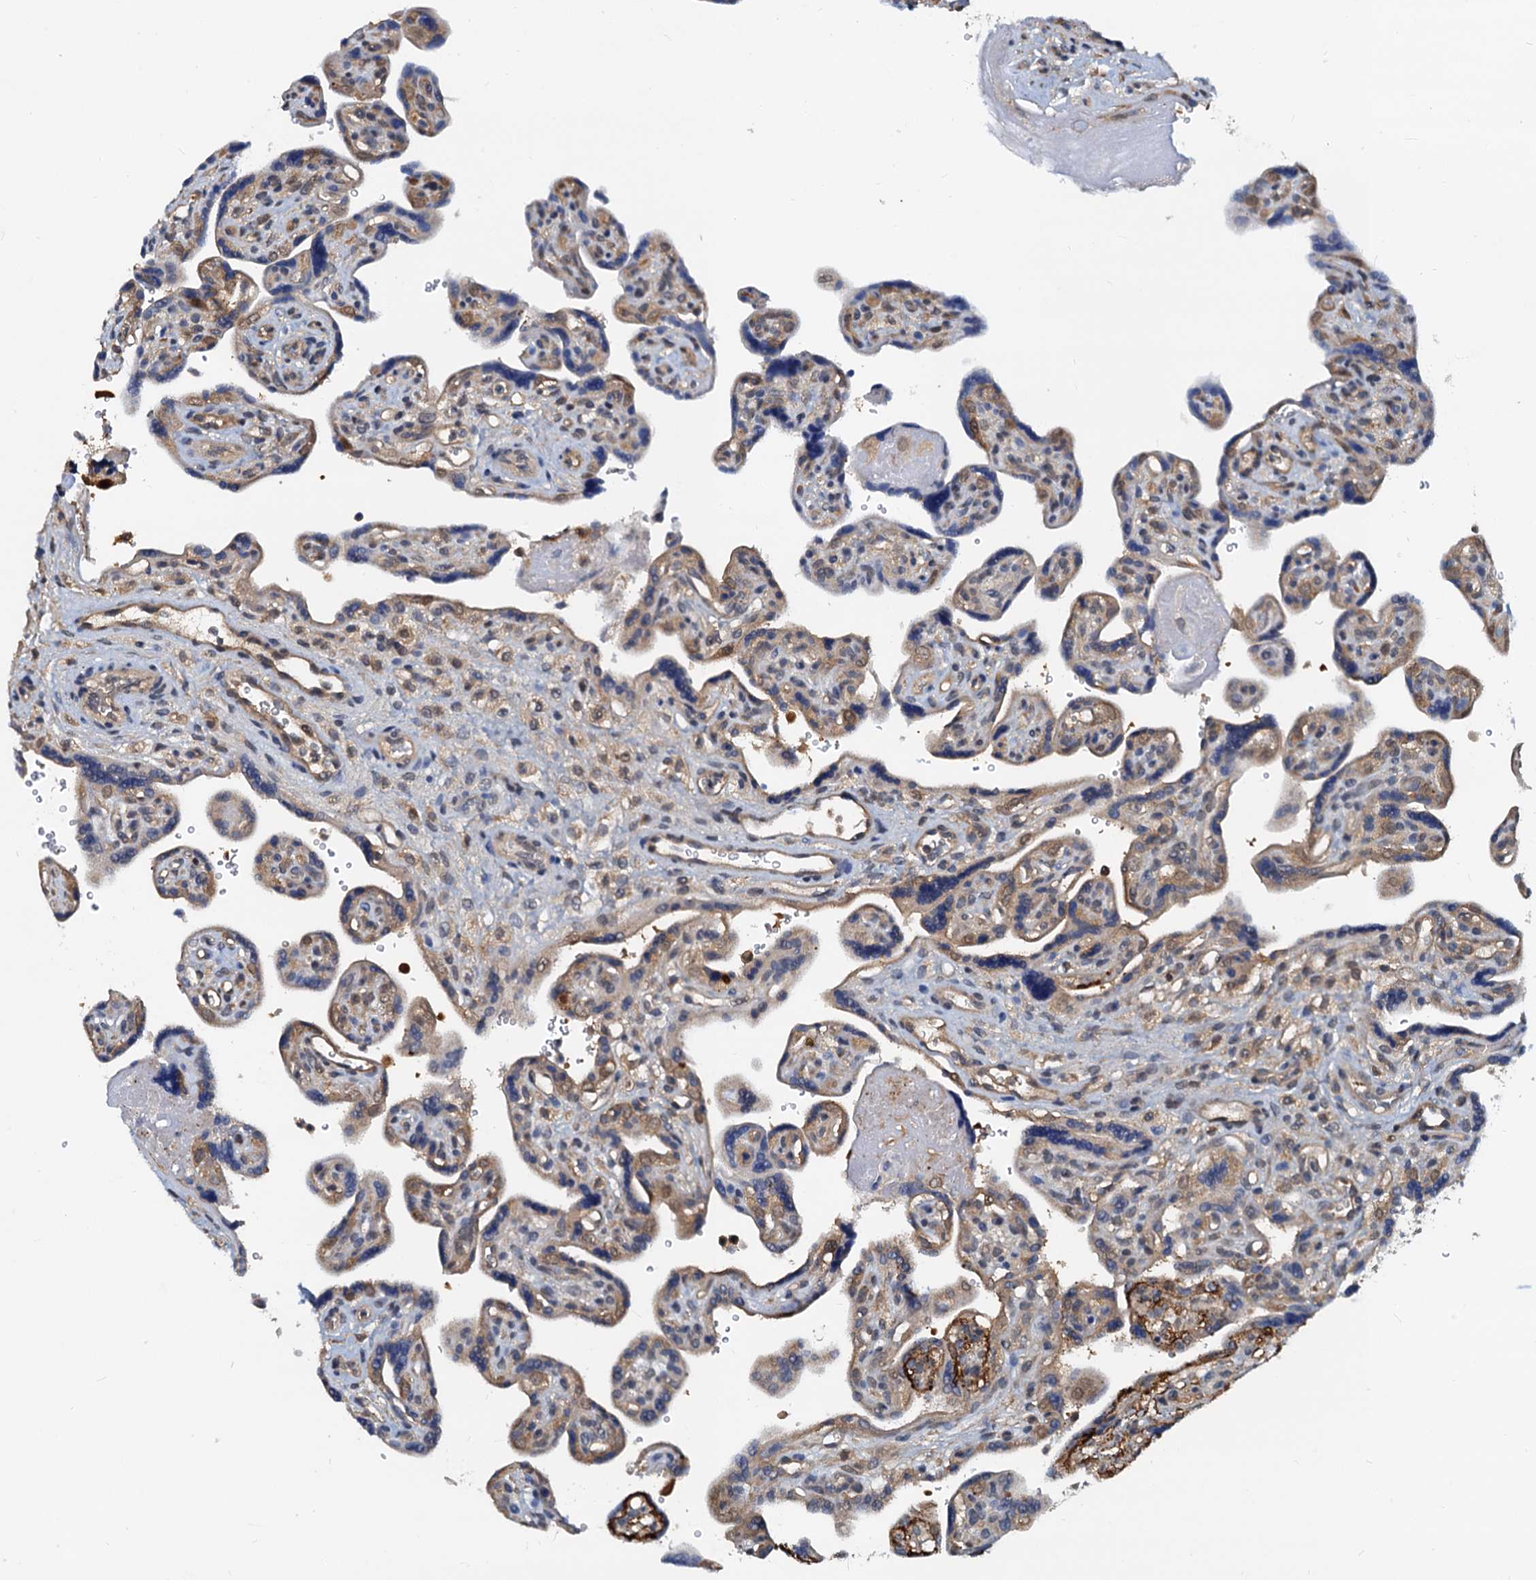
{"staining": {"intensity": "moderate", "quantity": "<25%", "location": "cytoplasmic/membranous"}, "tissue": "placenta", "cell_type": "Trophoblastic cells", "image_type": "normal", "snomed": [{"axis": "morphology", "description": "Normal tissue, NOS"}, {"axis": "topography", "description": "Placenta"}], "caption": "Placenta stained for a protein shows moderate cytoplasmic/membranous positivity in trophoblastic cells. (Brightfield microscopy of DAB IHC at high magnification).", "gene": "PTGES3", "patient": {"sex": "female", "age": 39}}